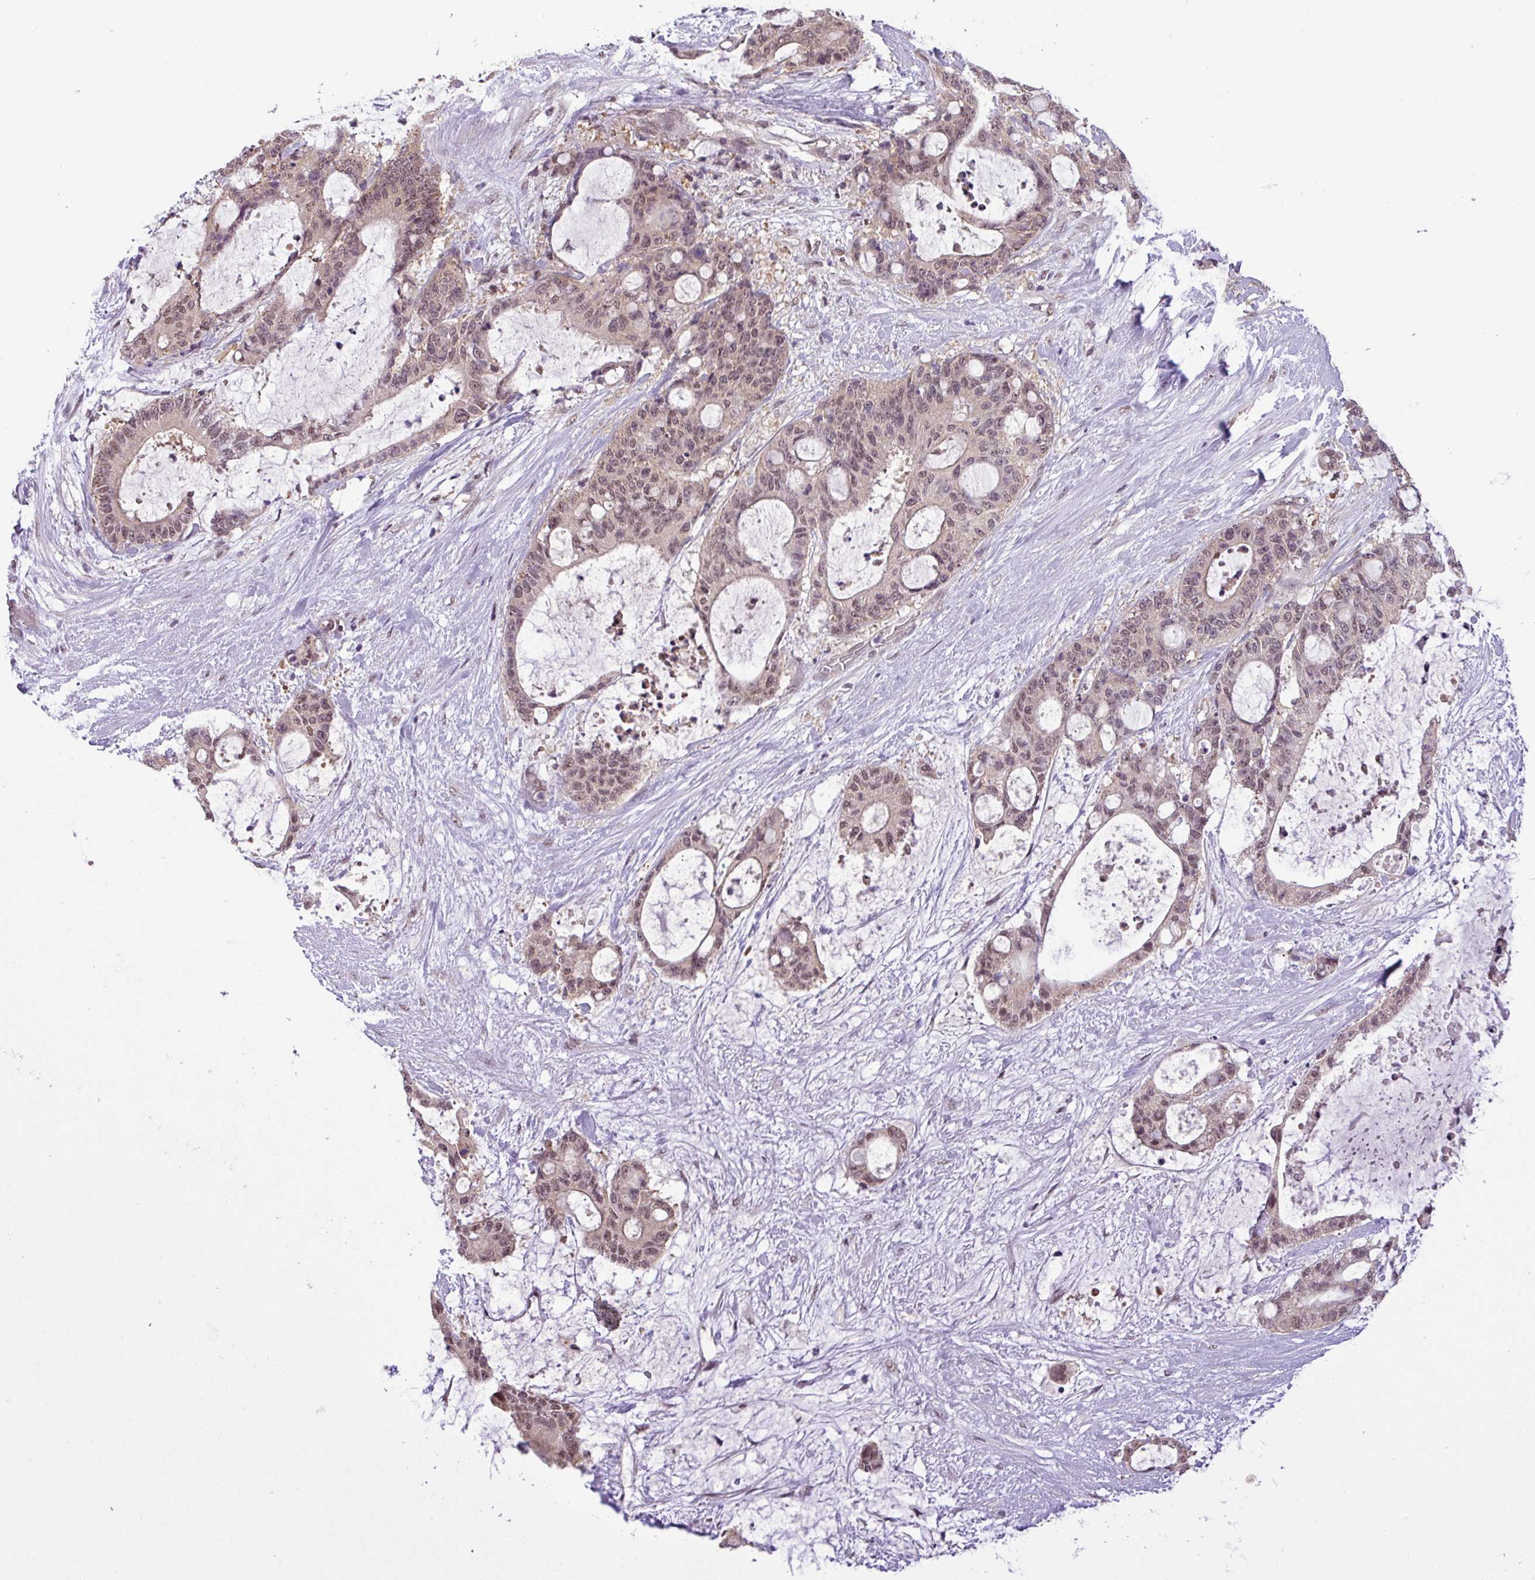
{"staining": {"intensity": "weak", "quantity": ">75%", "location": "nuclear"}, "tissue": "liver cancer", "cell_type": "Tumor cells", "image_type": "cancer", "snomed": [{"axis": "morphology", "description": "Normal tissue, NOS"}, {"axis": "morphology", "description": "Cholangiocarcinoma"}, {"axis": "topography", "description": "Liver"}, {"axis": "topography", "description": "Peripheral nerve tissue"}], "caption": "Human liver cholangiocarcinoma stained for a protein (brown) demonstrates weak nuclear positive positivity in approximately >75% of tumor cells.", "gene": "MFHAS1", "patient": {"sex": "female", "age": 73}}